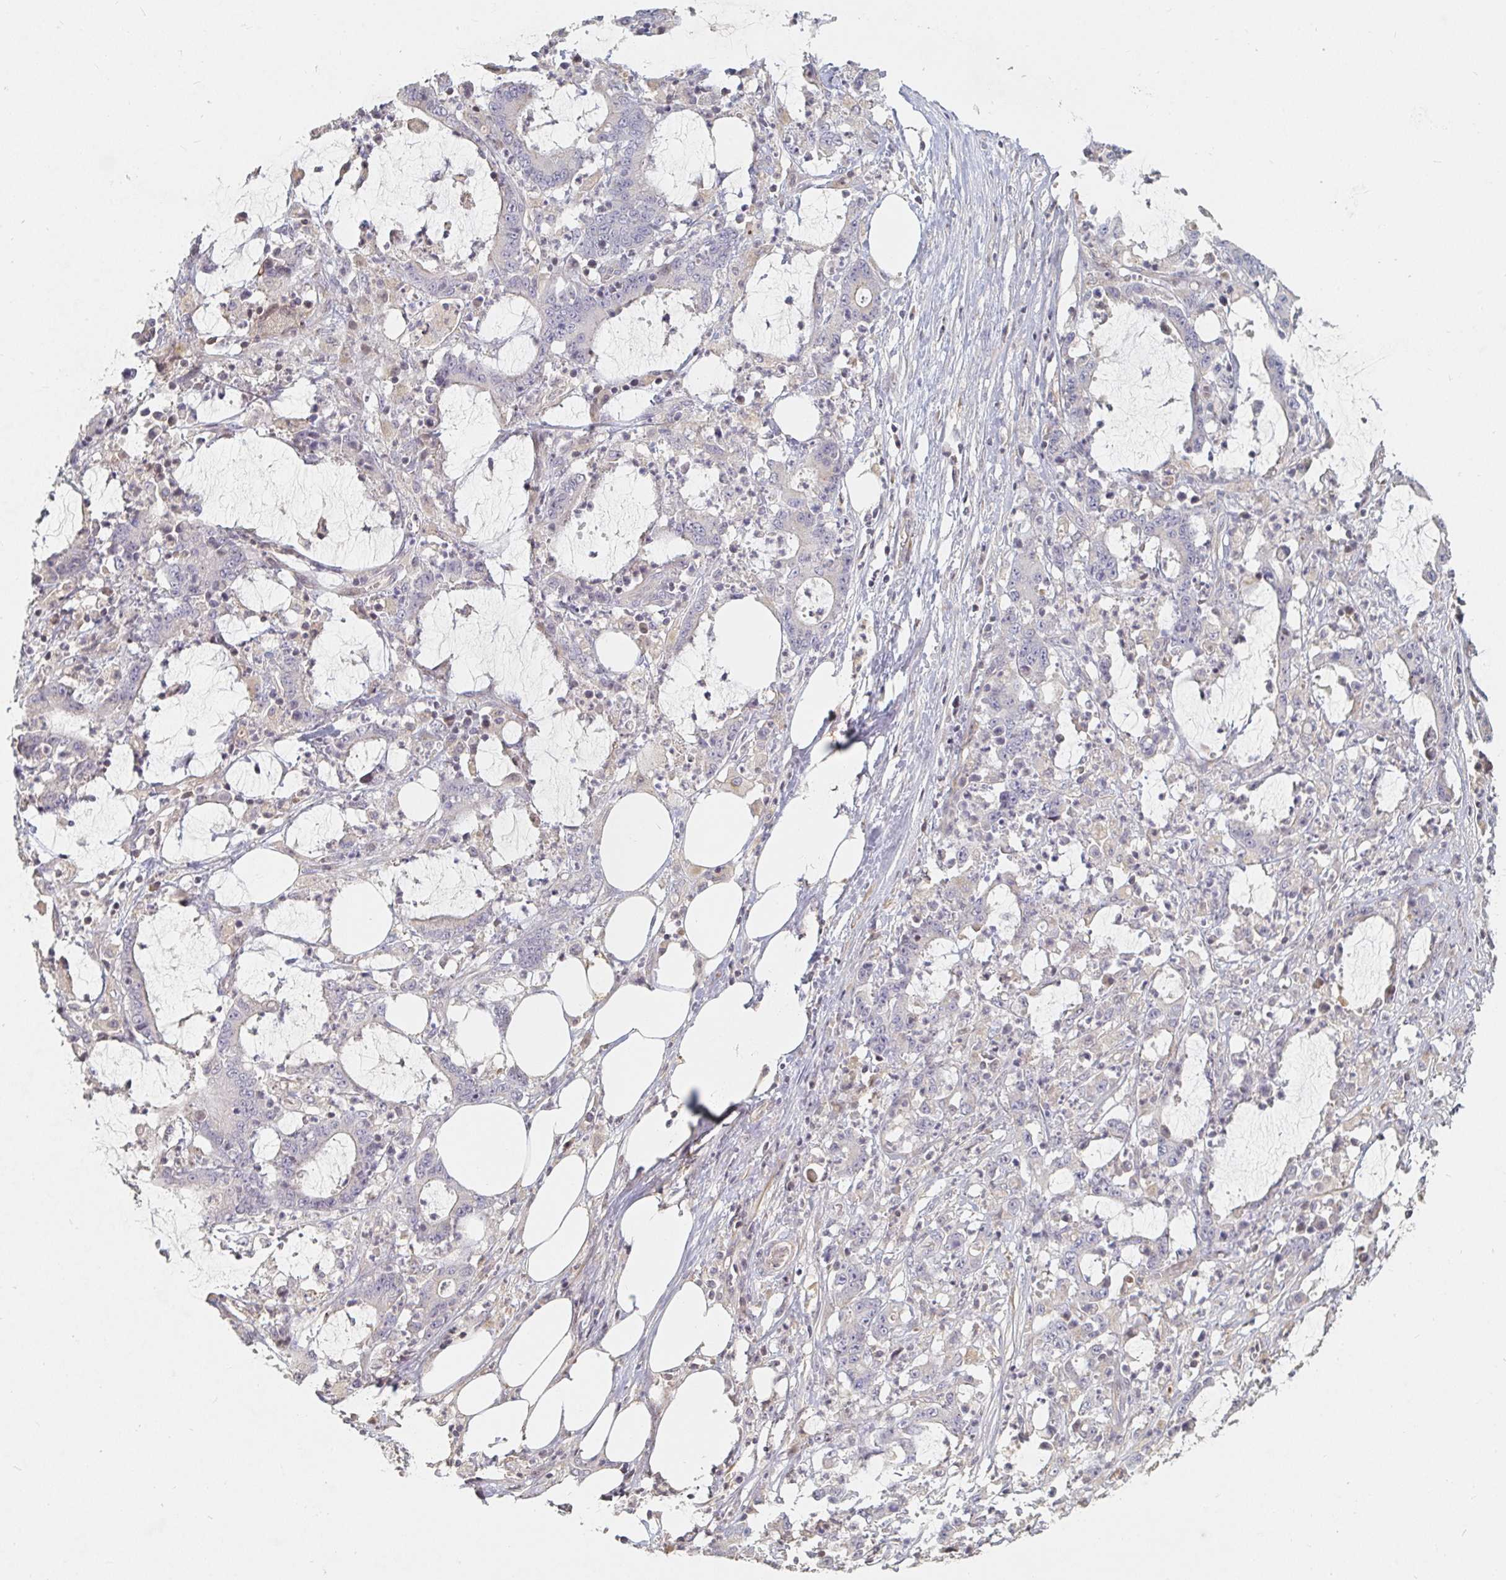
{"staining": {"intensity": "negative", "quantity": "none", "location": "none"}, "tissue": "stomach cancer", "cell_type": "Tumor cells", "image_type": "cancer", "snomed": [{"axis": "morphology", "description": "Adenocarcinoma, NOS"}, {"axis": "topography", "description": "Stomach, upper"}], "caption": "Tumor cells are negative for protein expression in human stomach cancer (adenocarcinoma).", "gene": "NME9", "patient": {"sex": "male", "age": 68}}